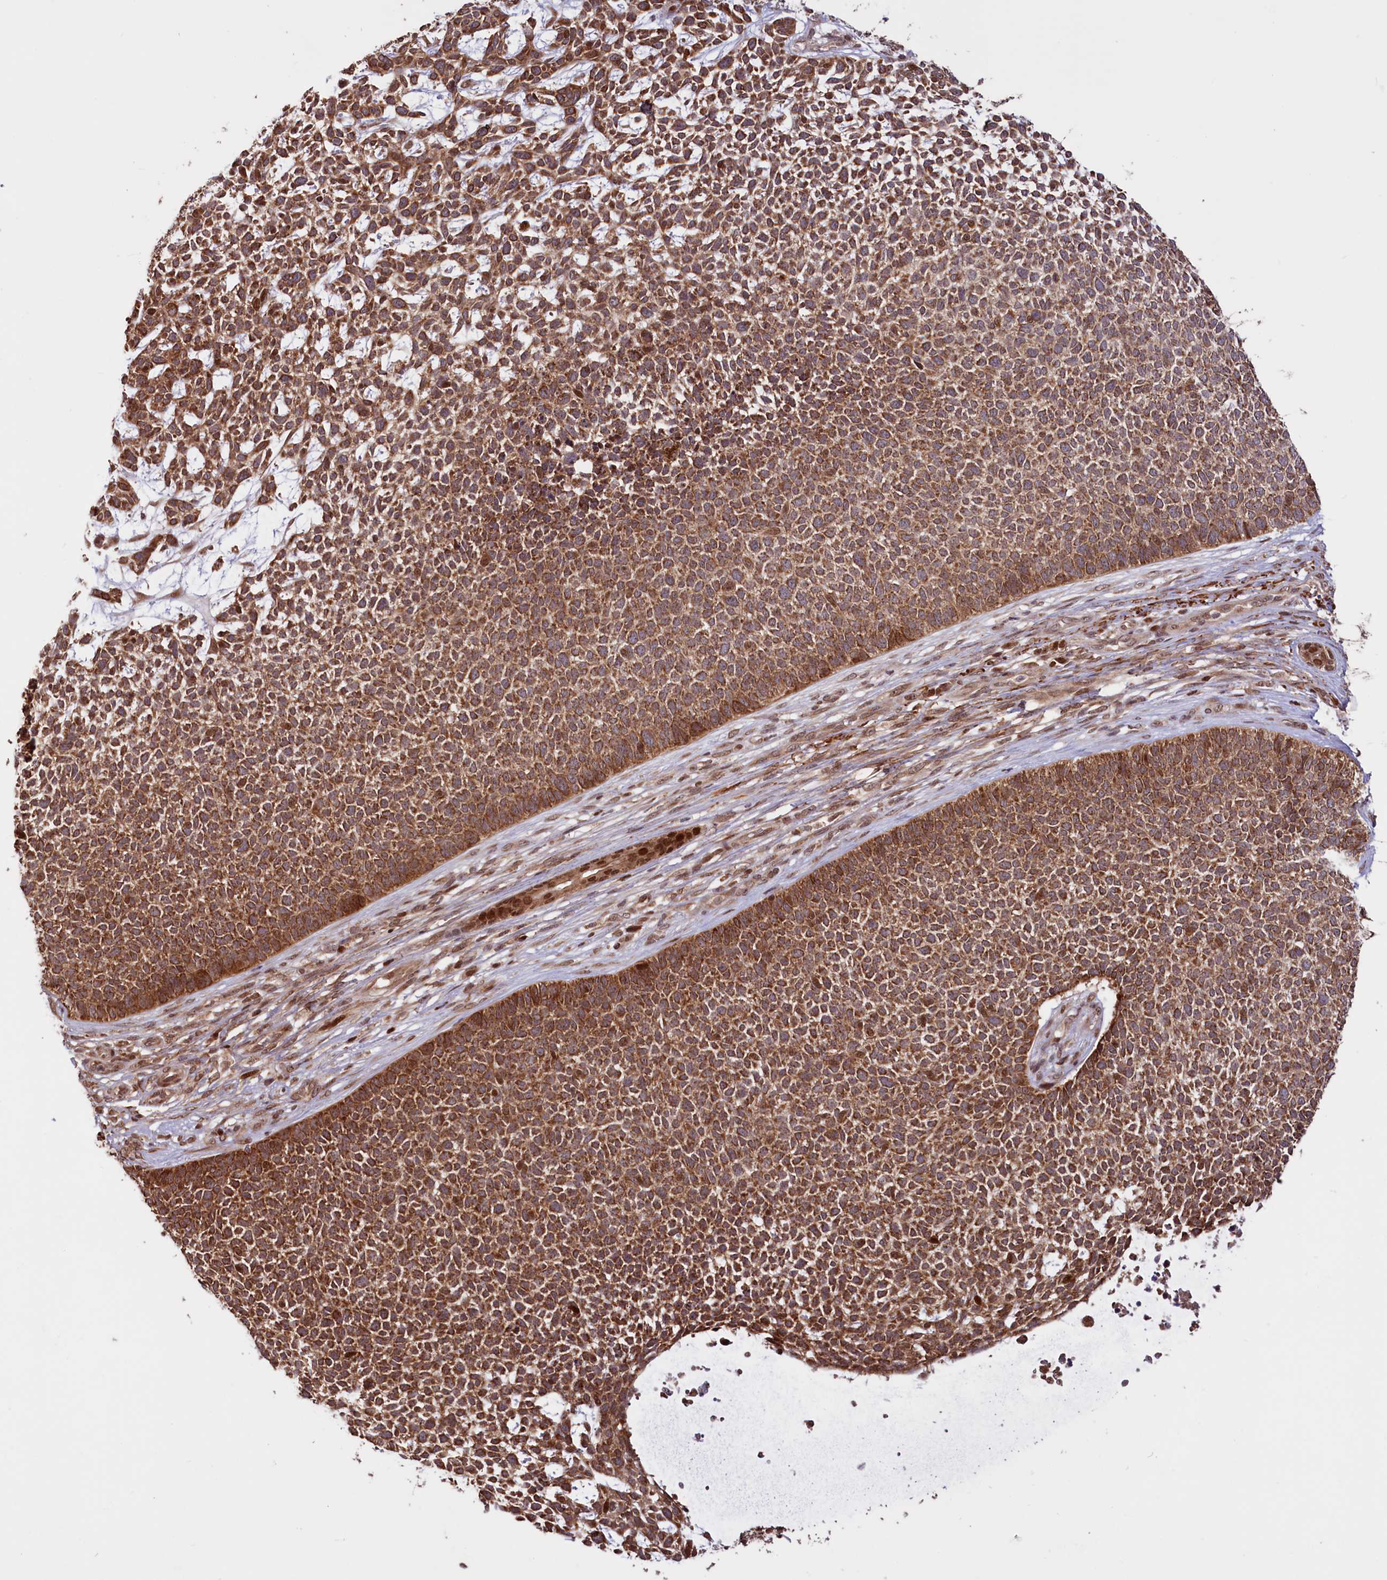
{"staining": {"intensity": "strong", "quantity": ">75%", "location": "cytoplasmic/membranous"}, "tissue": "skin cancer", "cell_type": "Tumor cells", "image_type": "cancer", "snomed": [{"axis": "morphology", "description": "Basal cell carcinoma"}, {"axis": "topography", "description": "Skin"}], "caption": "A micrograph of human skin cancer (basal cell carcinoma) stained for a protein shows strong cytoplasmic/membranous brown staining in tumor cells. The staining is performed using DAB (3,3'-diaminobenzidine) brown chromogen to label protein expression. The nuclei are counter-stained blue using hematoxylin.", "gene": "PHC3", "patient": {"sex": "female", "age": 84}}